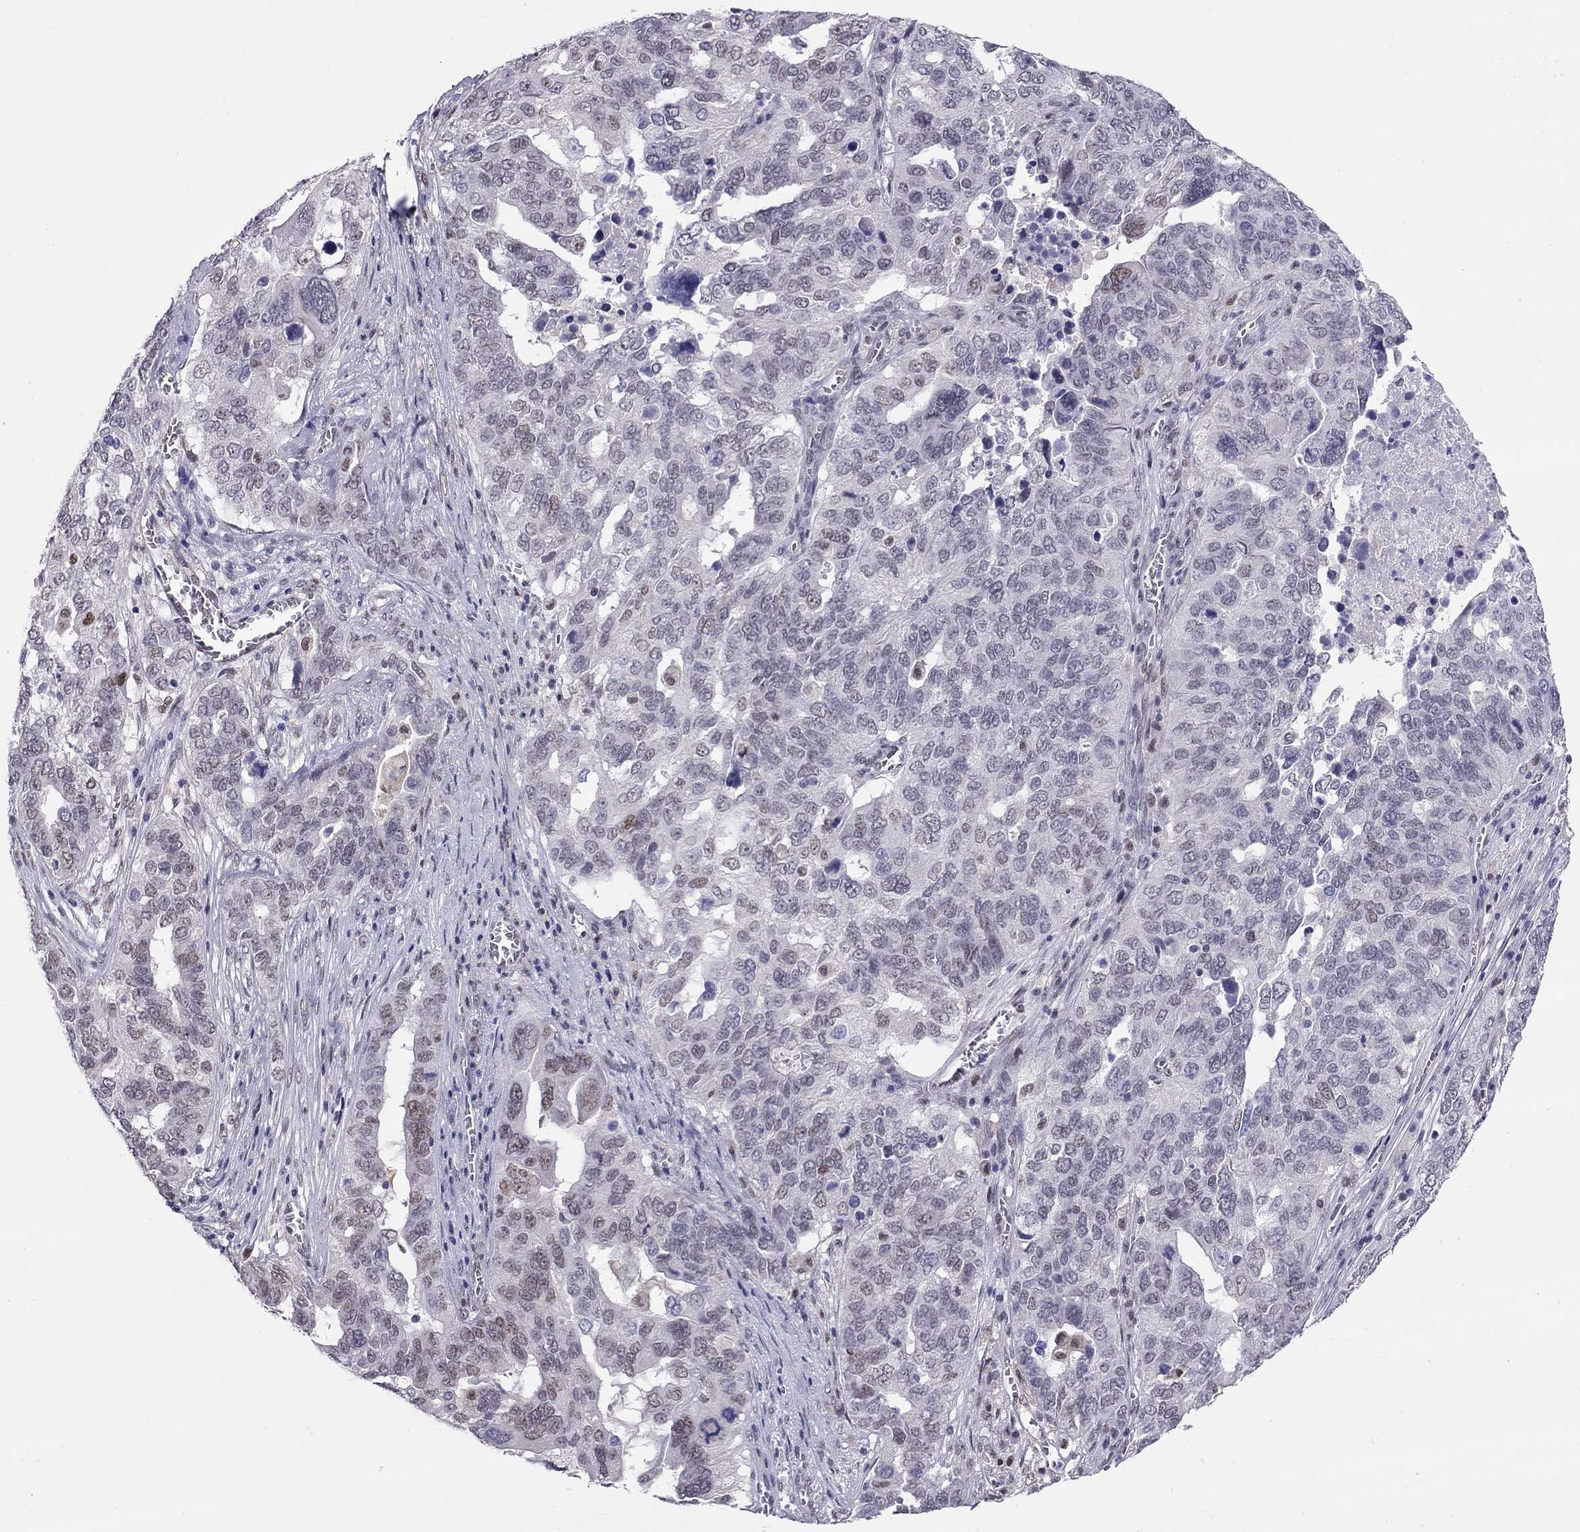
{"staining": {"intensity": "weak", "quantity": "<25%", "location": "nuclear"}, "tissue": "ovarian cancer", "cell_type": "Tumor cells", "image_type": "cancer", "snomed": [{"axis": "morphology", "description": "Carcinoma, endometroid"}, {"axis": "topography", "description": "Soft tissue"}, {"axis": "topography", "description": "Ovary"}], "caption": "A high-resolution histopathology image shows immunohistochemistry (IHC) staining of ovarian cancer, which reveals no significant positivity in tumor cells.", "gene": "DOT1L", "patient": {"sex": "female", "age": 52}}